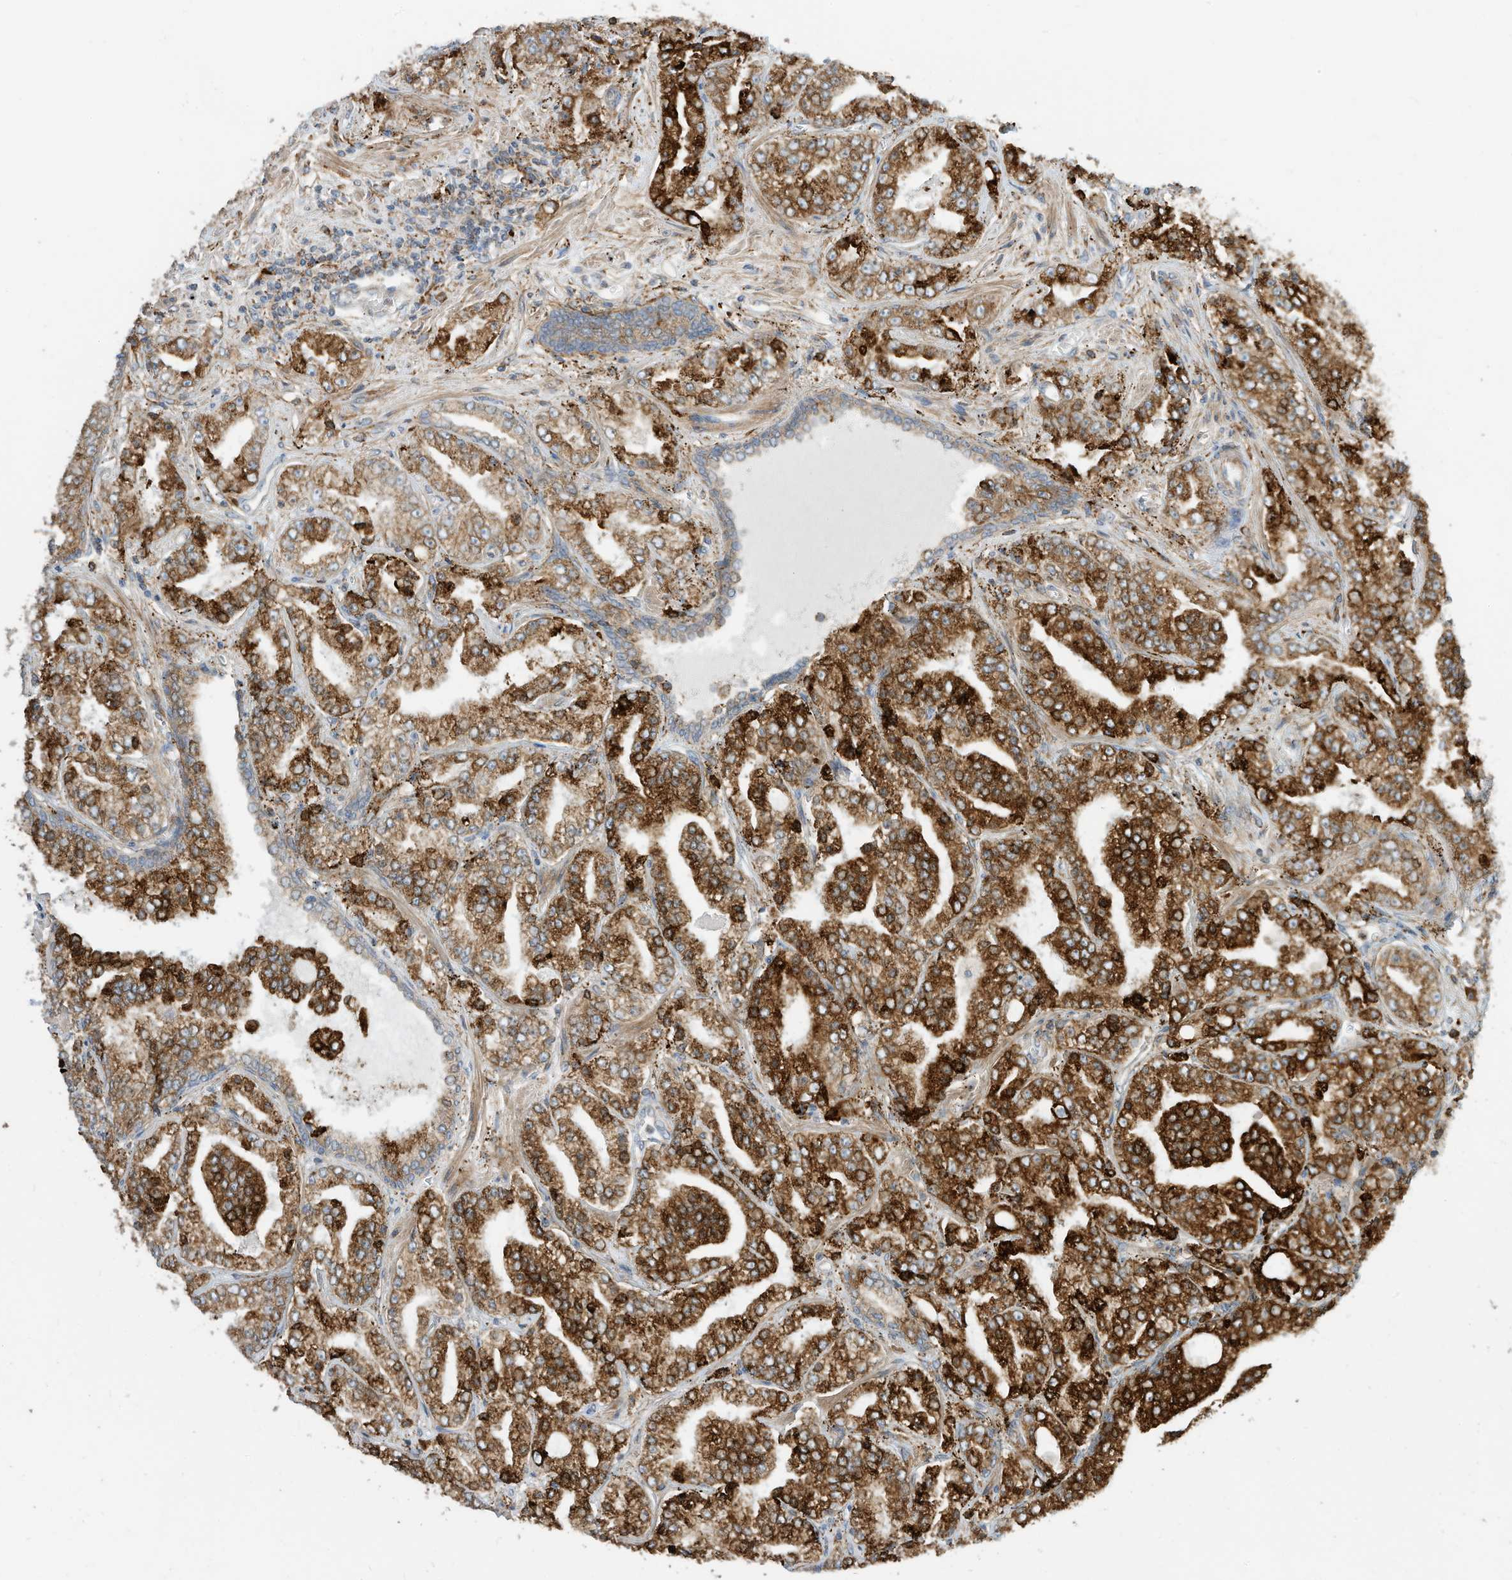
{"staining": {"intensity": "strong", "quantity": "25%-75%", "location": "cytoplasmic/membranous"}, "tissue": "prostate cancer", "cell_type": "Tumor cells", "image_type": "cancer", "snomed": [{"axis": "morphology", "description": "Adenocarcinoma, High grade"}, {"axis": "topography", "description": "Prostate"}], "caption": "This image exhibits IHC staining of prostate cancer, with high strong cytoplasmic/membranous expression in approximately 25%-75% of tumor cells.", "gene": "TRNAU1AP", "patient": {"sex": "male", "age": 64}}